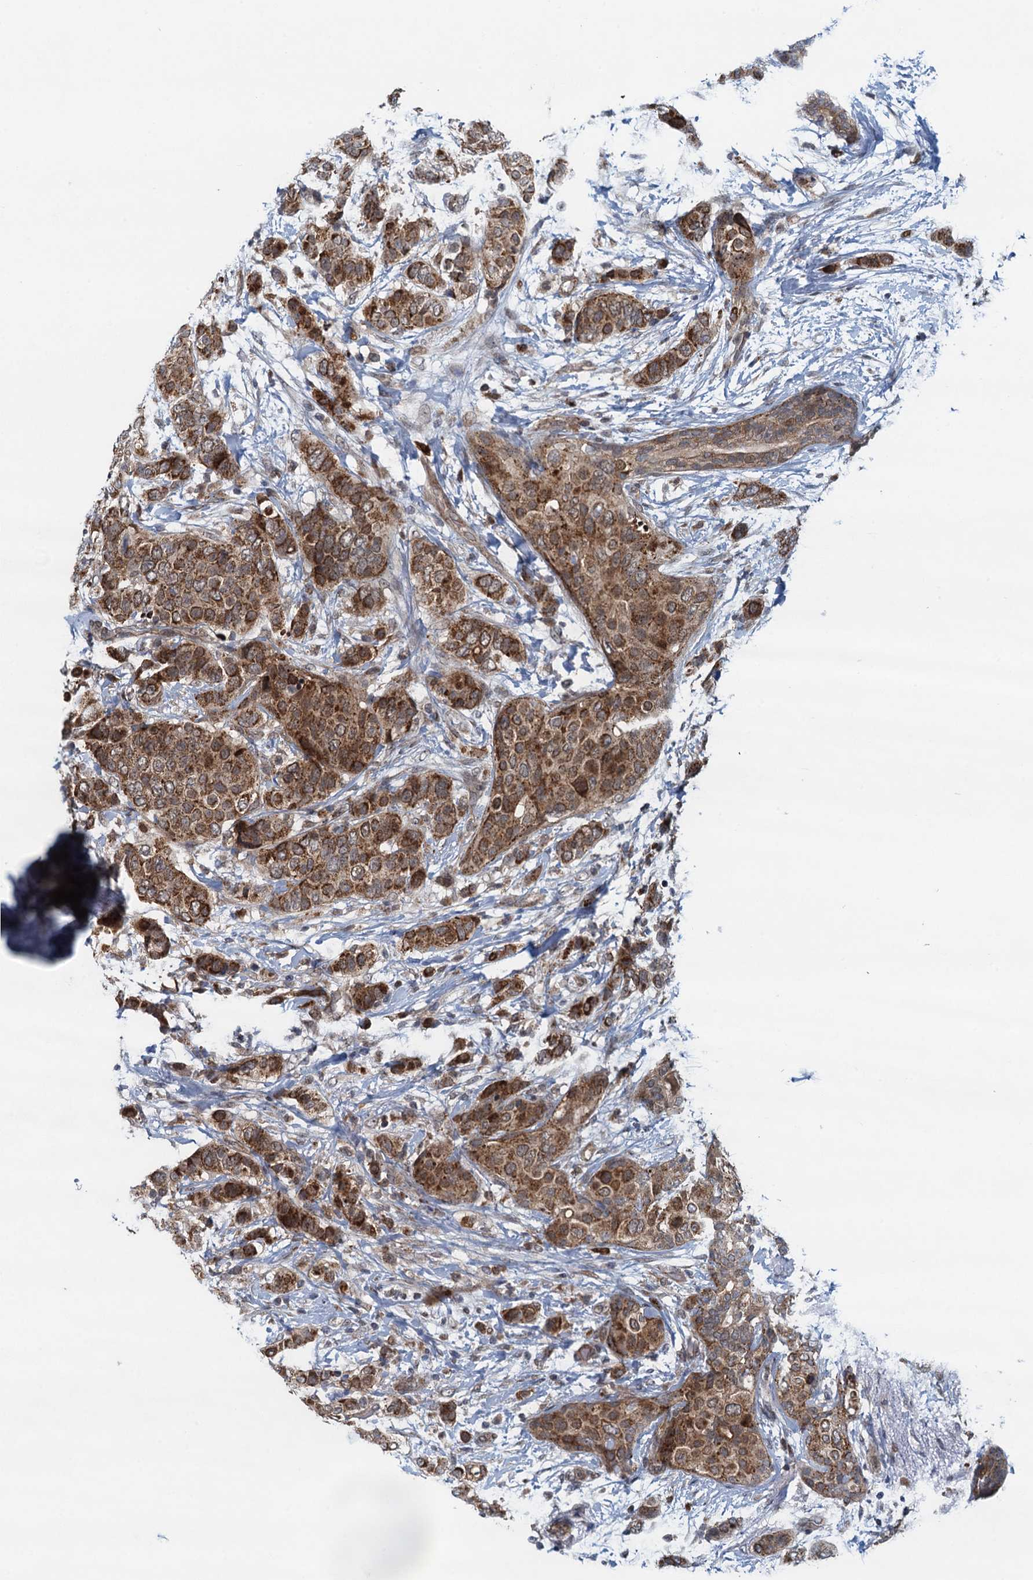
{"staining": {"intensity": "moderate", "quantity": ">75%", "location": "cytoplasmic/membranous"}, "tissue": "breast cancer", "cell_type": "Tumor cells", "image_type": "cancer", "snomed": [{"axis": "morphology", "description": "Lobular carcinoma"}, {"axis": "topography", "description": "Breast"}], "caption": "Breast cancer (lobular carcinoma) tissue exhibits moderate cytoplasmic/membranous staining in approximately >75% of tumor cells", "gene": "NLRP10", "patient": {"sex": "female", "age": 51}}